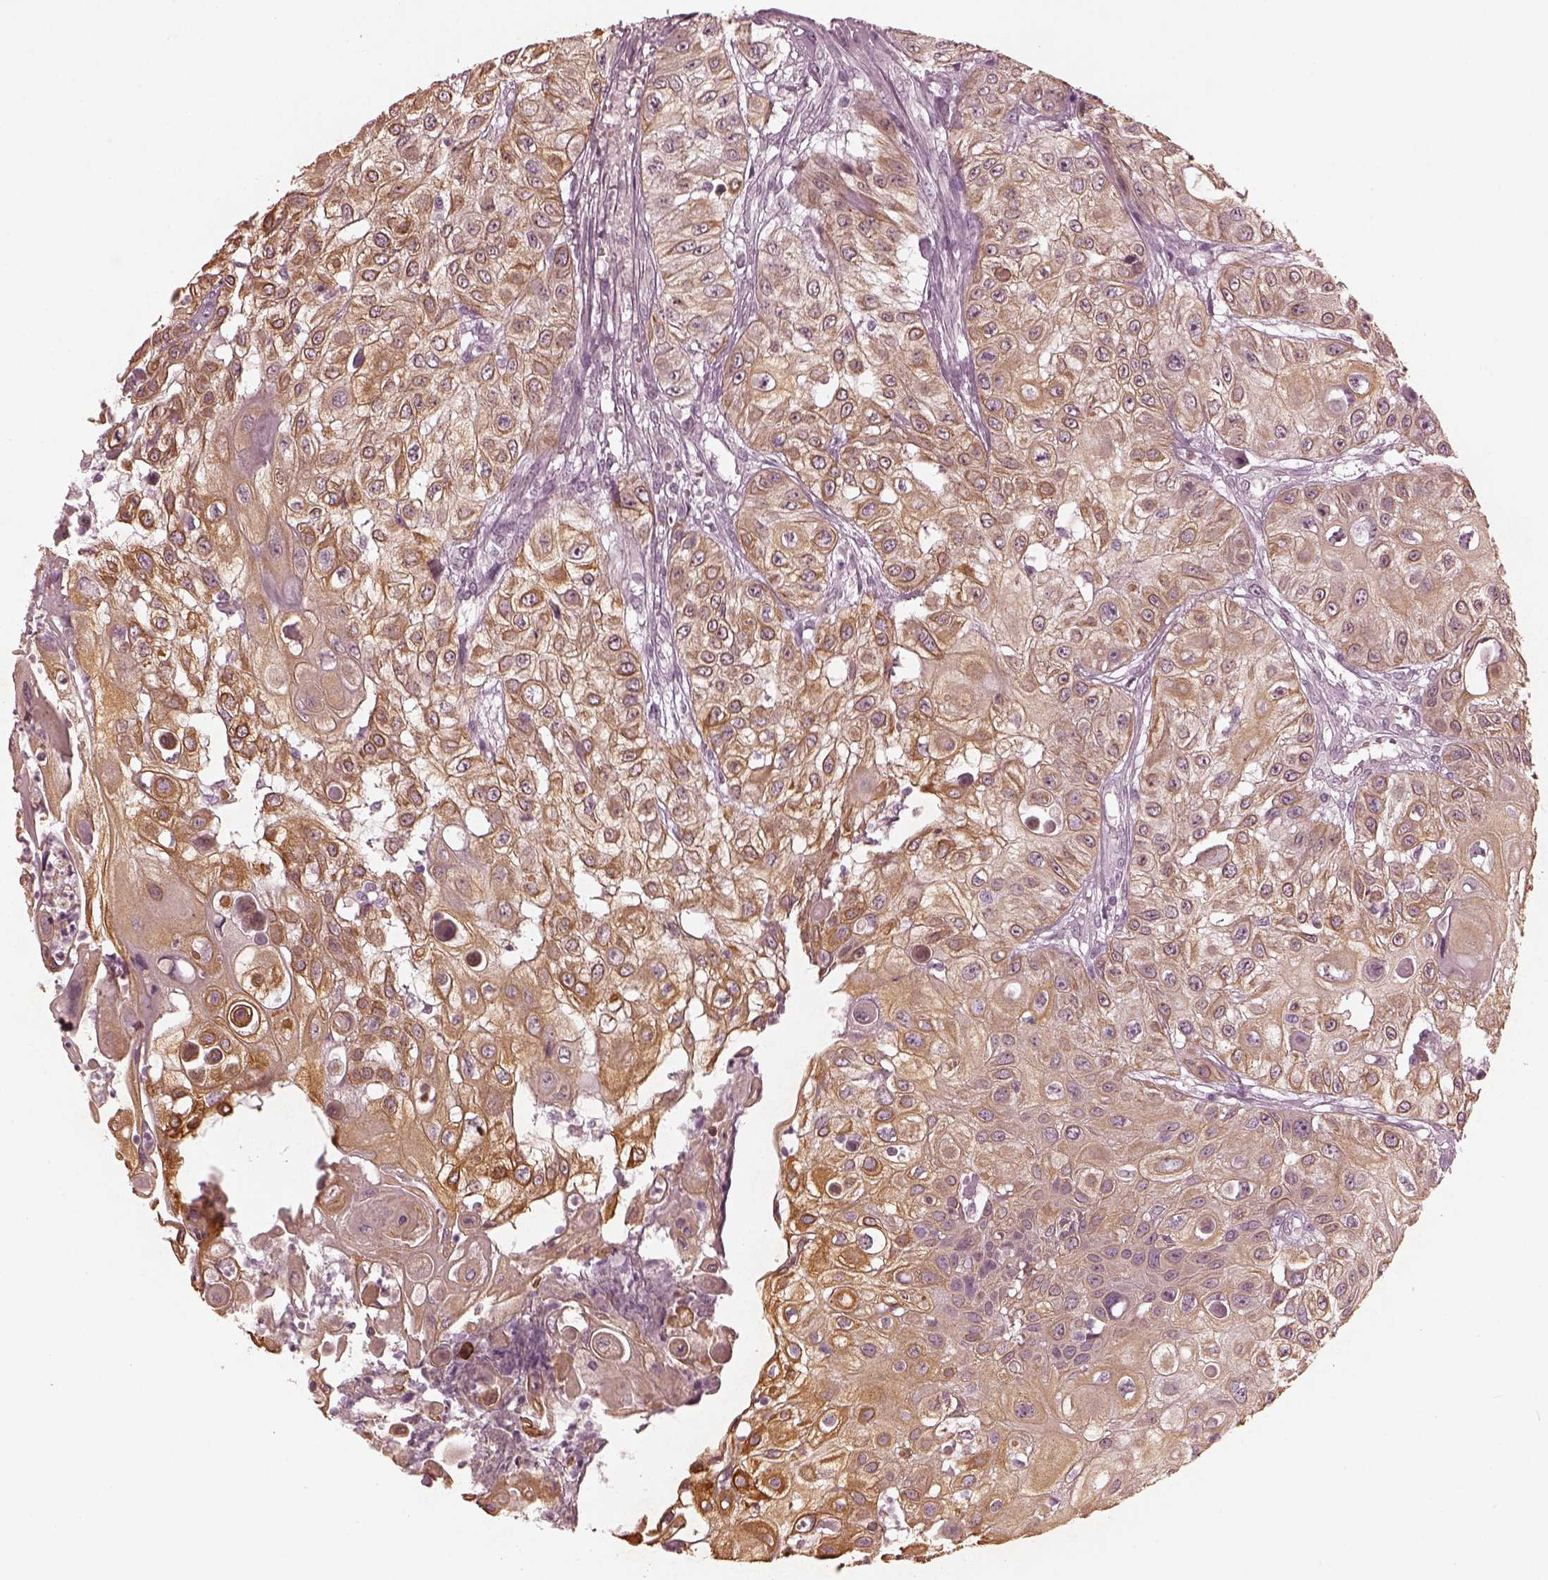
{"staining": {"intensity": "moderate", "quantity": ">75%", "location": "cytoplasmic/membranous"}, "tissue": "urothelial cancer", "cell_type": "Tumor cells", "image_type": "cancer", "snomed": [{"axis": "morphology", "description": "Urothelial carcinoma, High grade"}, {"axis": "topography", "description": "Urinary bladder"}], "caption": "Immunohistochemical staining of human urothelial carcinoma (high-grade) exhibits medium levels of moderate cytoplasmic/membranous protein positivity in approximately >75% of tumor cells.", "gene": "KRT79", "patient": {"sex": "female", "age": 79}}